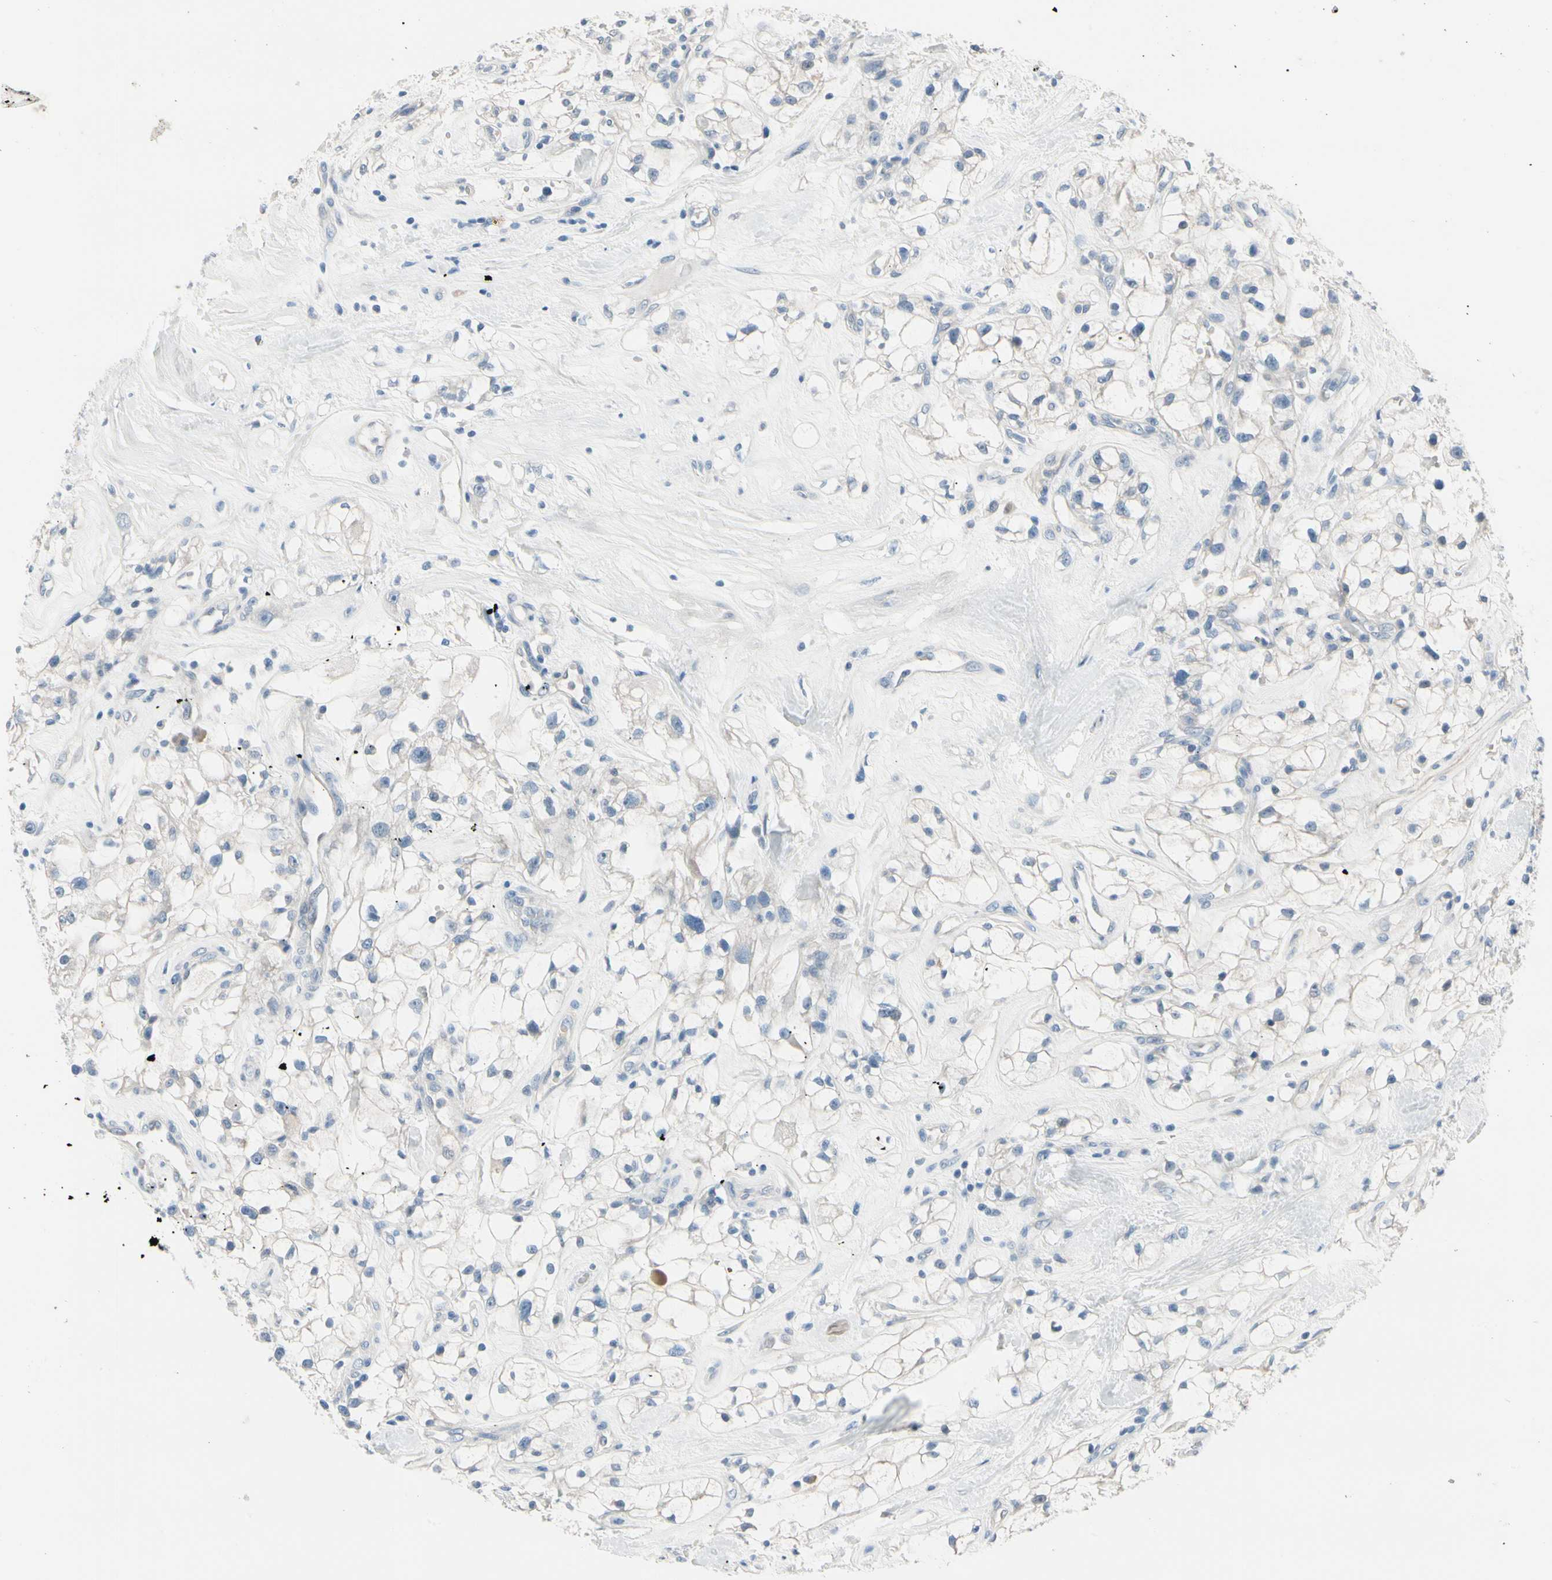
{"staining": {"intensity": "negative", "quantity": "none", "location": "none"}, "tissue": "renal cancer", "cell_type": "Tumor cells", "image_type": "cancer", "snomed": [{"axis": "morphology", "description": "Adenocarcinoma, NOS"}, {"axis": "topography", "description": "Kidney"}], "caption": "The micrograph demonstrates no significant expression in tumor cells of renal cancer (adenocarcinoma).", "gene": "PGR", "patient": {"sex": "female", "age": 60}}